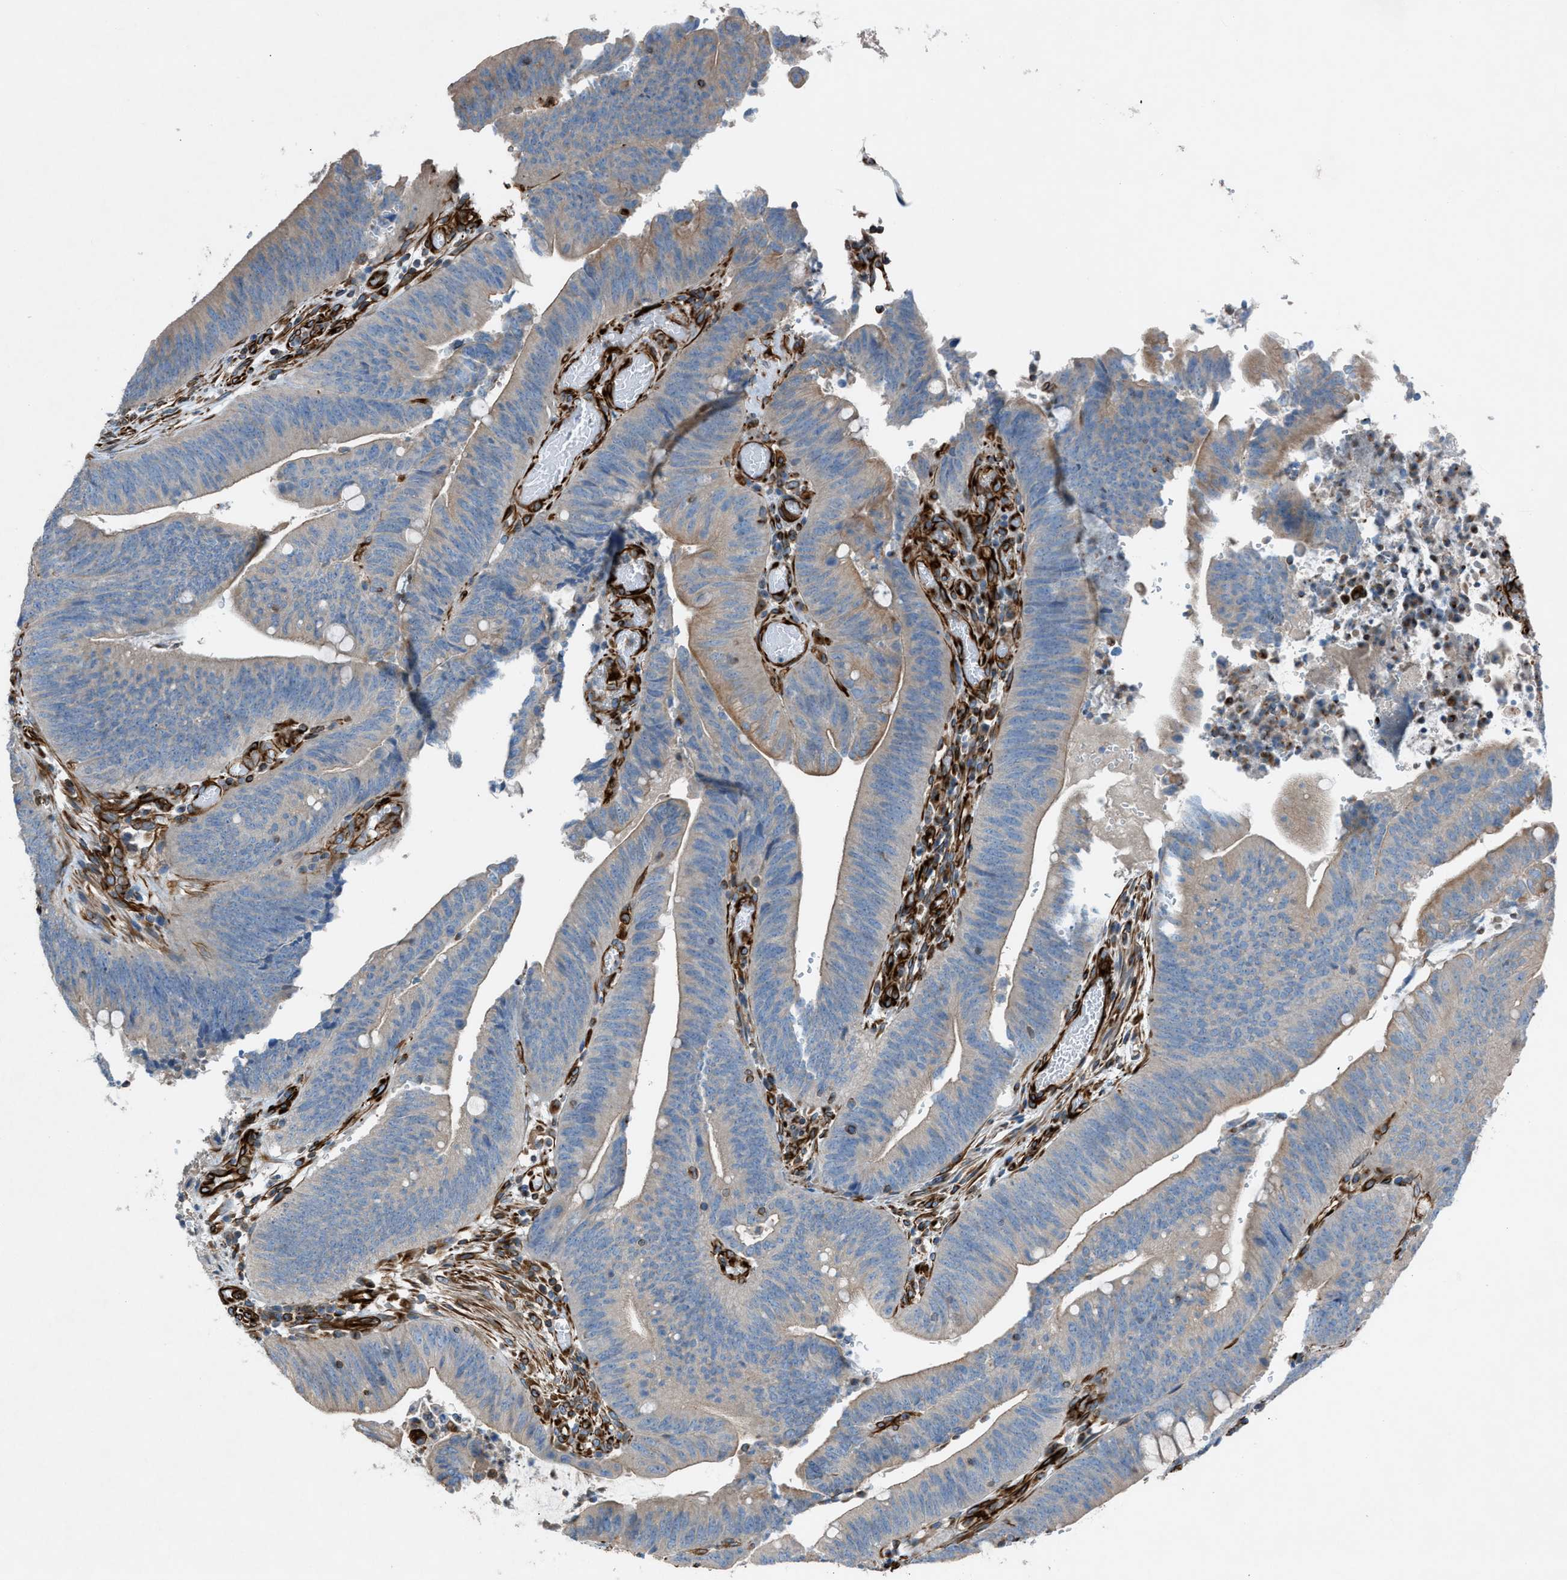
{"staining": {"intensity": "weak", "quantity": "25%-75%", "location": "cytoplasmic/membranous"}, "tissue": "colorectal cancer", "cell_type": "Tumor cells", "image_type": "cancer", "snomed": [{"axis": "morphology", "description": "Normal tissue, NOS"}, {"axis": "morphology", "description": "Adenocarcinoma, NOS"}, {"axis": "topography", "description": "Rectum"}], "caption": "Tumor cells show low levels of weak cytoplasmic/membranous staining in approximately 25%-75% of cells in human colorectal cancer (adenocarcinoma).", "gene": "CABP7", "patient": {"sex": "female", "age": 66}}